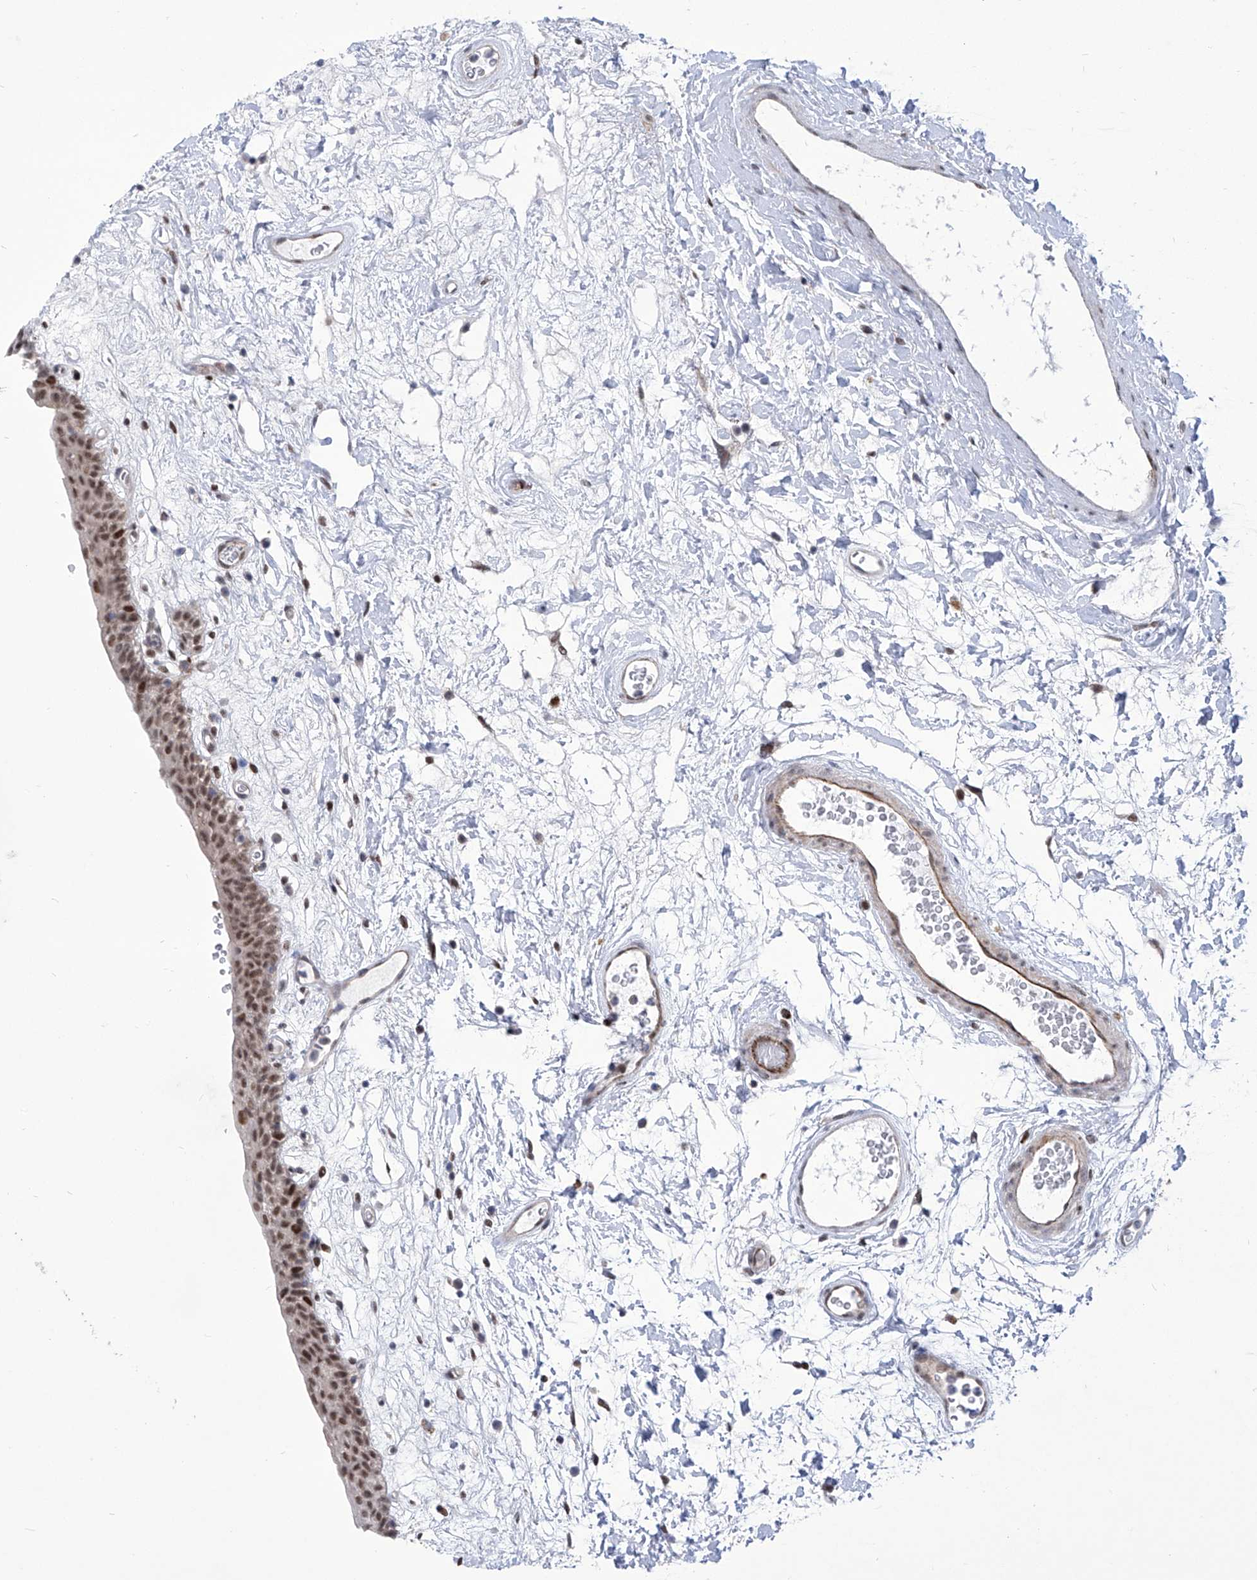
{"staining": {"intensity": "moderate", "quantity": ">75%", "location": "nuclear"}, "tissue": "urinary bladder", "cell_type": "Urothelial cells", "image_type": "normal", "snomed": [{"axis": "morphology", "description": "Normal tissue, NOS"}, {"axis": "topography", "description": "Urinary bladder"}], "caption": "Urothelial cells show moderate nuclear positivity in about >75% of cells in benign urinary bladder. (DAB (3,3'-diaminobenzidine) IHC with brightfield microscopy, high magnification).", "gene": "CEP290", "patient": {"sex": "male", "age": 83}}